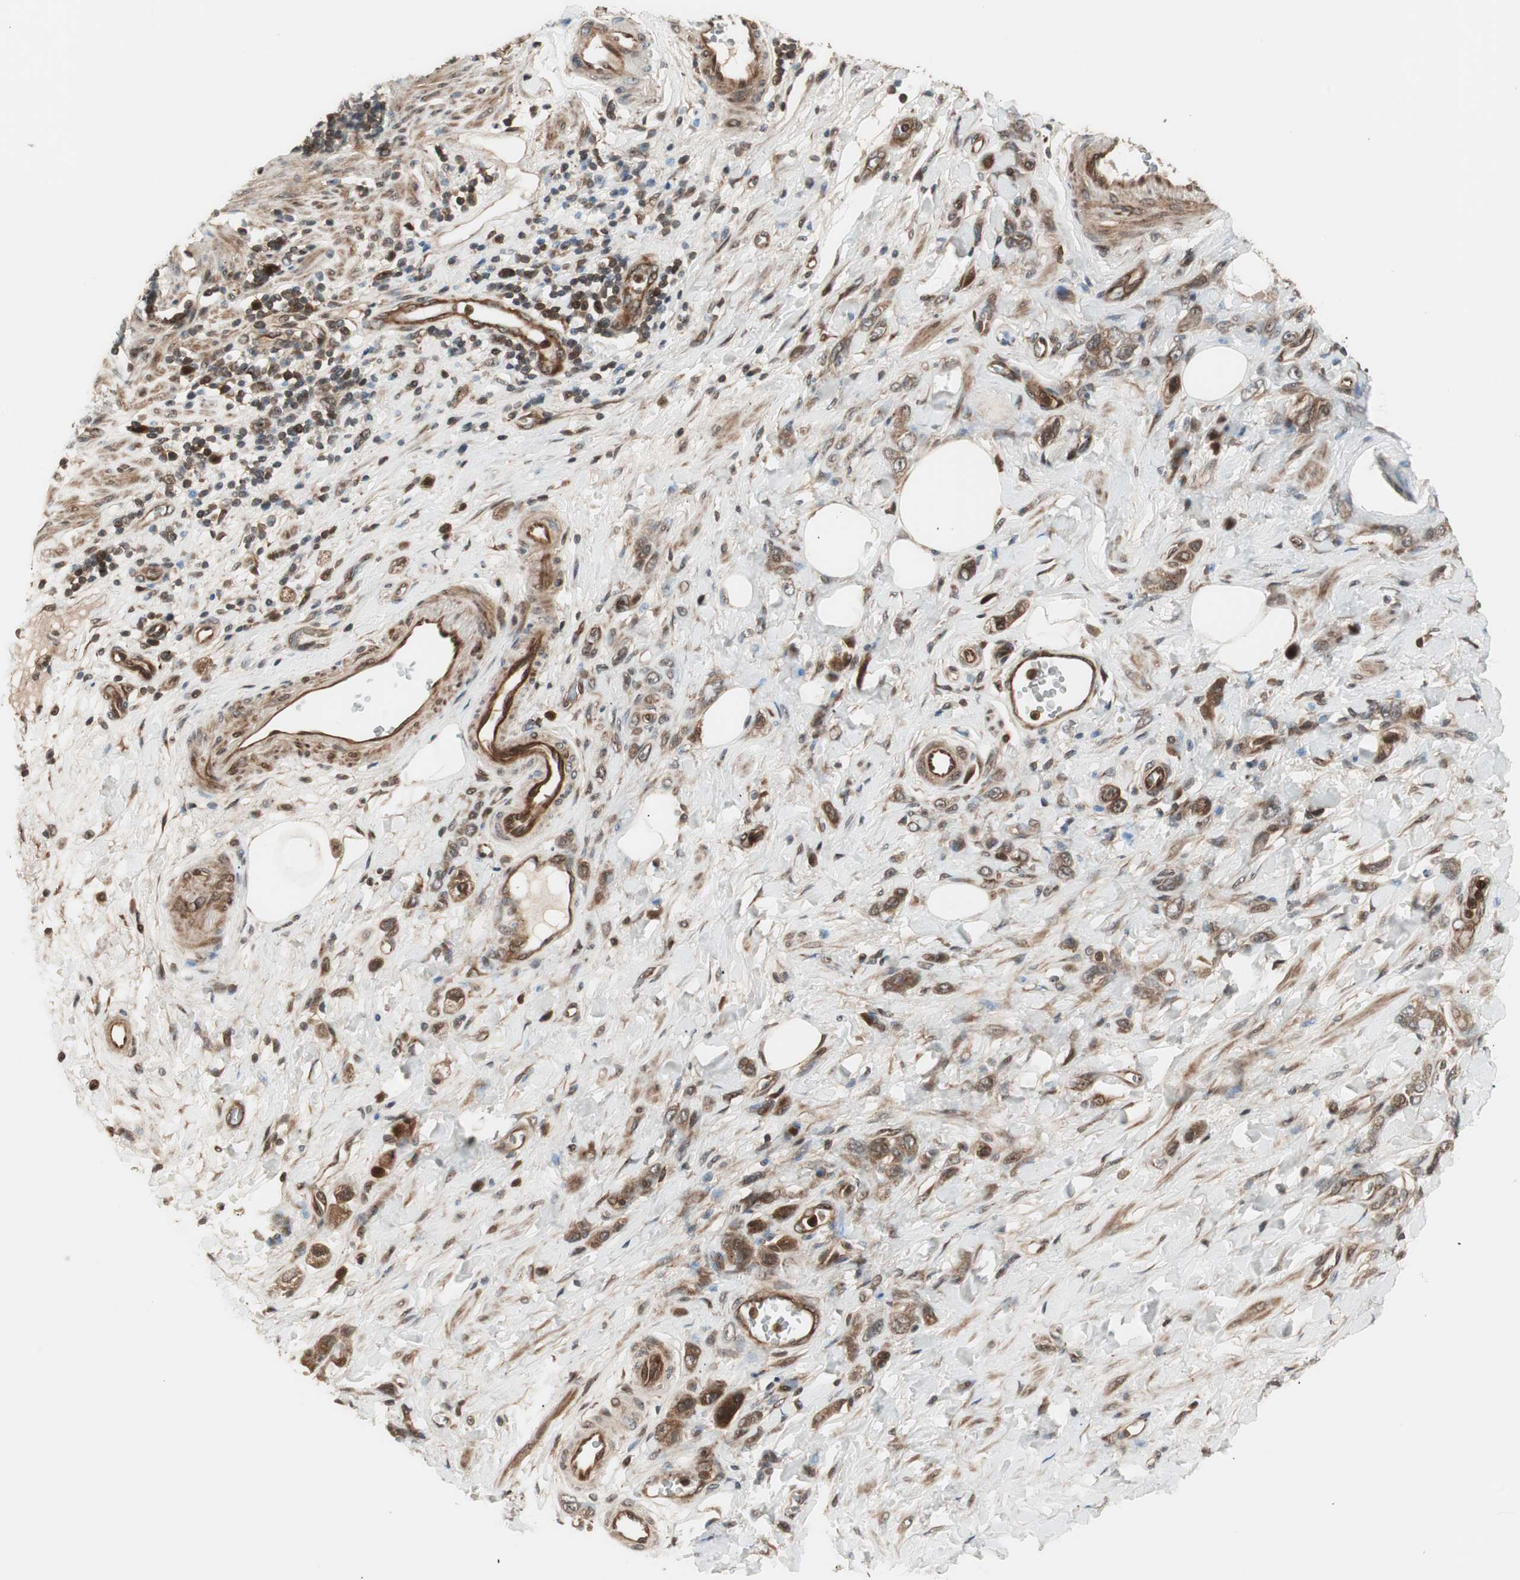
{"staining": {"intensity": "strong", "quantity": ">75%", "location": "cytoplasmic/membranous"}, "tissue": "stomach cancer", "cell_type": "Tumor cells", "image_type": "cancer", "snomed": [{"axis": "morphology", "description": "Adenocarcinoma, NOS"}, {"axis": "topography", "description": "Stomach"}], "caption": "This histopathology image displays IHC staining of stomach cancer, with high strong cytoplasmic/membranous staining in about >75% of tumor cells.", "gene": "PRKG2", "patient": {"sex": "male", "age": 82}}